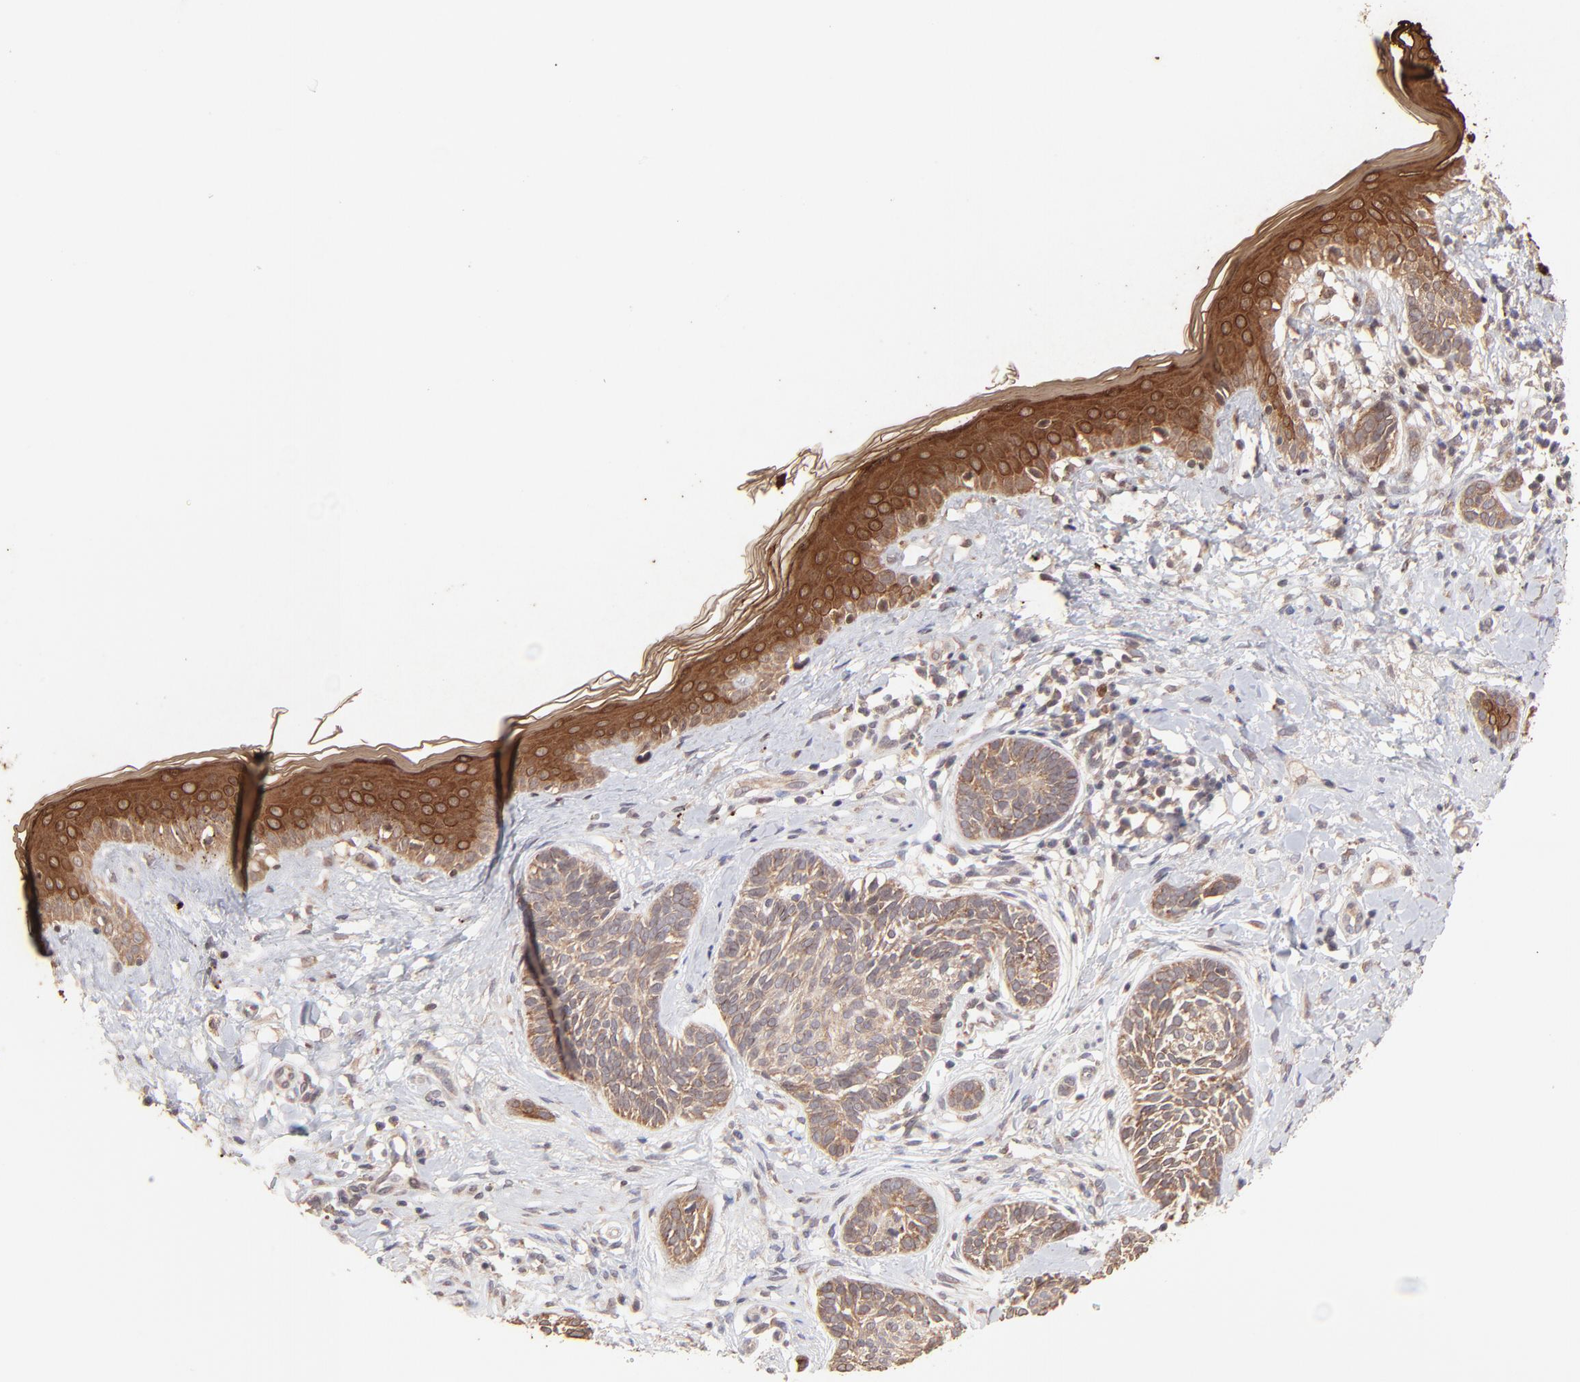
{"staining": {"intensity": "moderate", "quantity": ">75%", "location": "cytoplasmic/membranous"}, "tissue": "skin cancer", "cell_type": "Tumor cells", "image_type": "cancer", "snomed": [{"axis": "morphology", "description": "Normal tissue, NOS"}, {"axis": "morphology", "description": "Basal cell carcinoma"}, {"axis": "topography", "description": "Skin"}], "caption": "The photomicrograph exhibits immunohistochemical staining of basal cell carcinoma (skin). There is moderate cytoplasmic/membranous positivity is identified in about >75% of tumor cells.", "gene": "TNRC6B", "patient": {"sex": "male", "age": 63}}